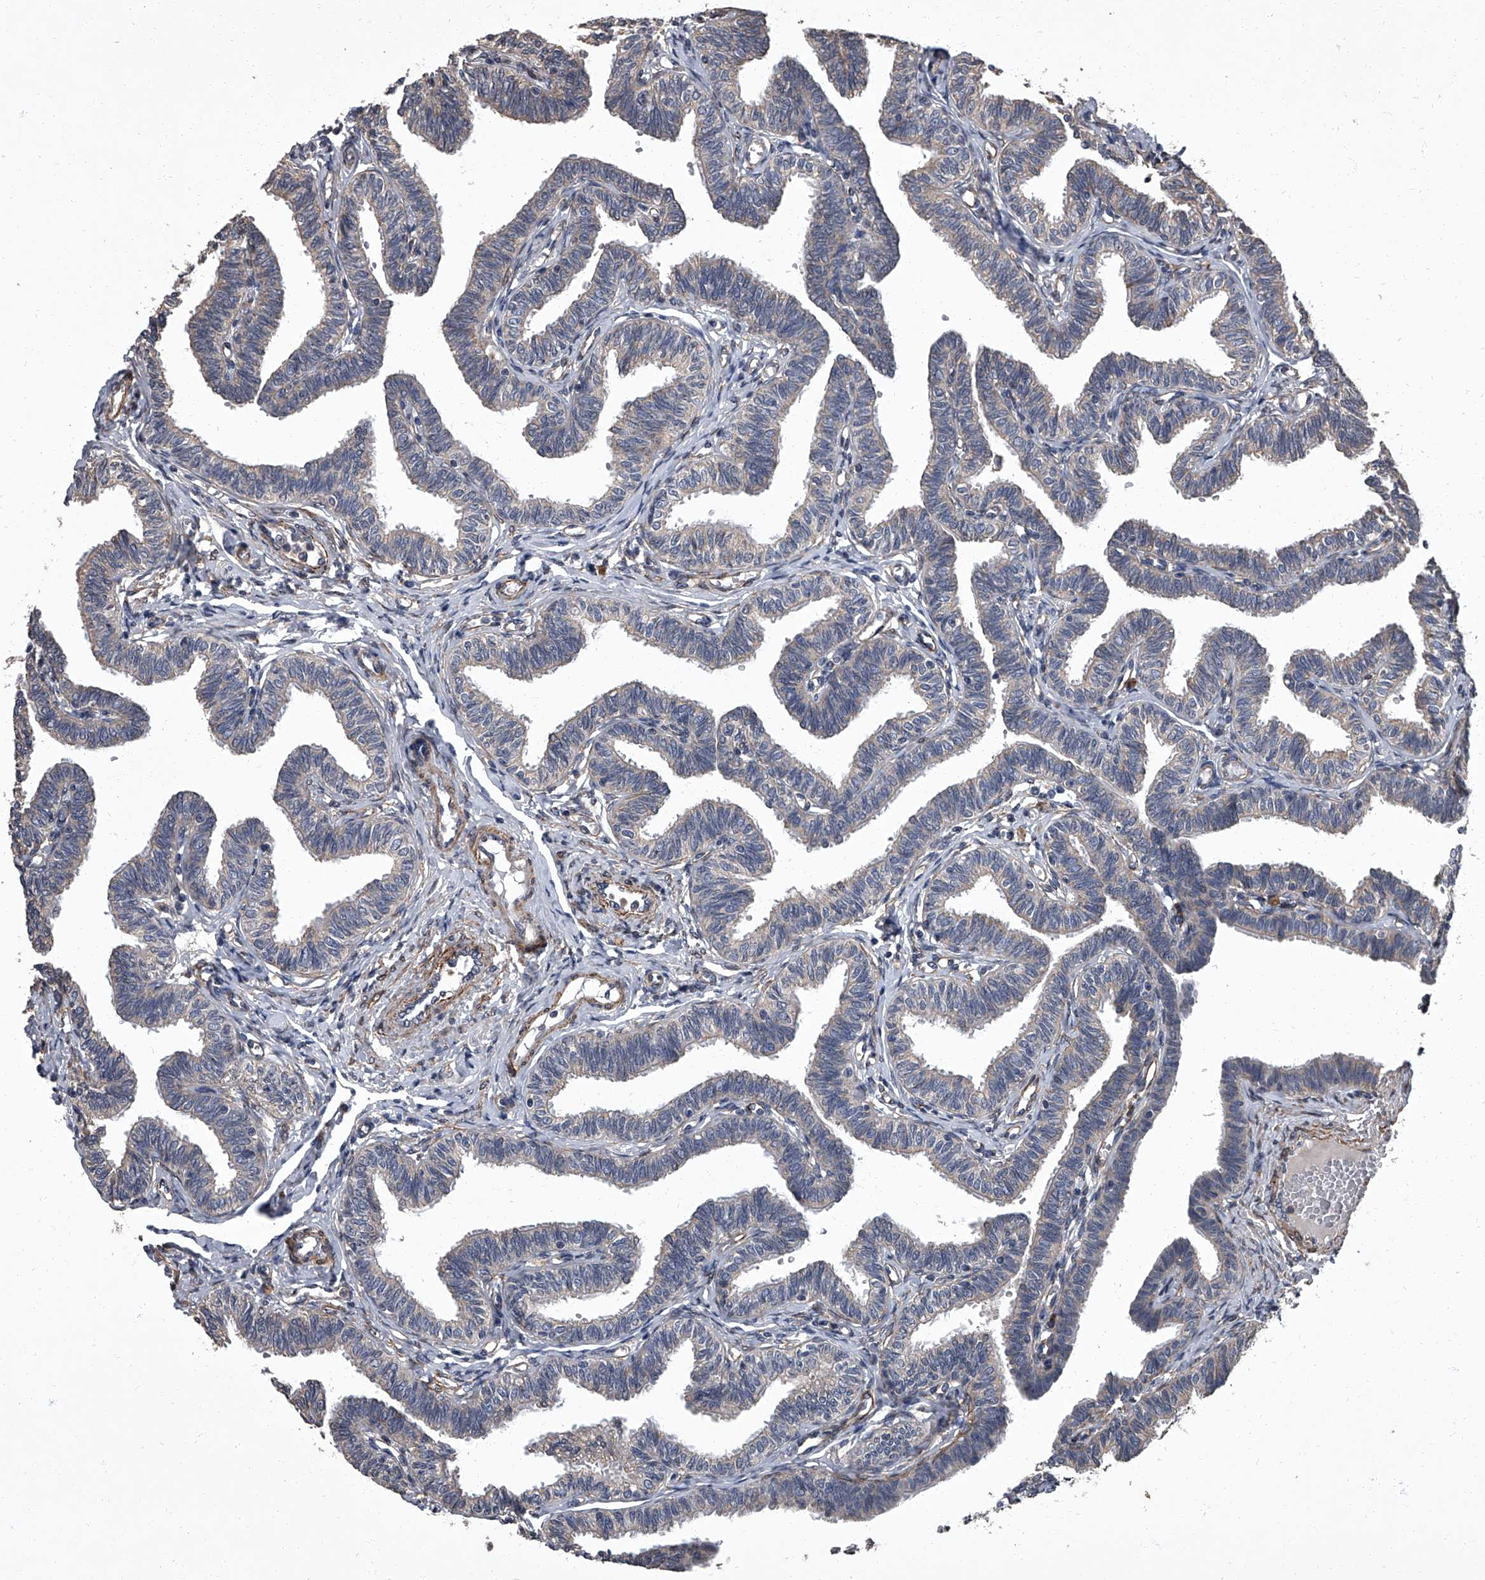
{"staining": {"intensity": "weak", "quantity": "<25%", "location": "cytoplasmic/membranous"}, "tissue": "fallopian tube", "cell_type": "Glandular cells", "image_type": "normal", "snomed": [{"axis": "morphology", "description": "Normal tissue, NOS"}, {"axis": "topography", "description": "Fallopian tube"}, {"axis": "topography", "description": "Ovary"}], "caption": "The image demonstrates no significant positivity in glandular cells of fallopian tube. (DAB IHC visualized using brightfield microscopy, high magnification).", "gene": "SIRT4", "patient": {"sex": "female", "age": 23}}